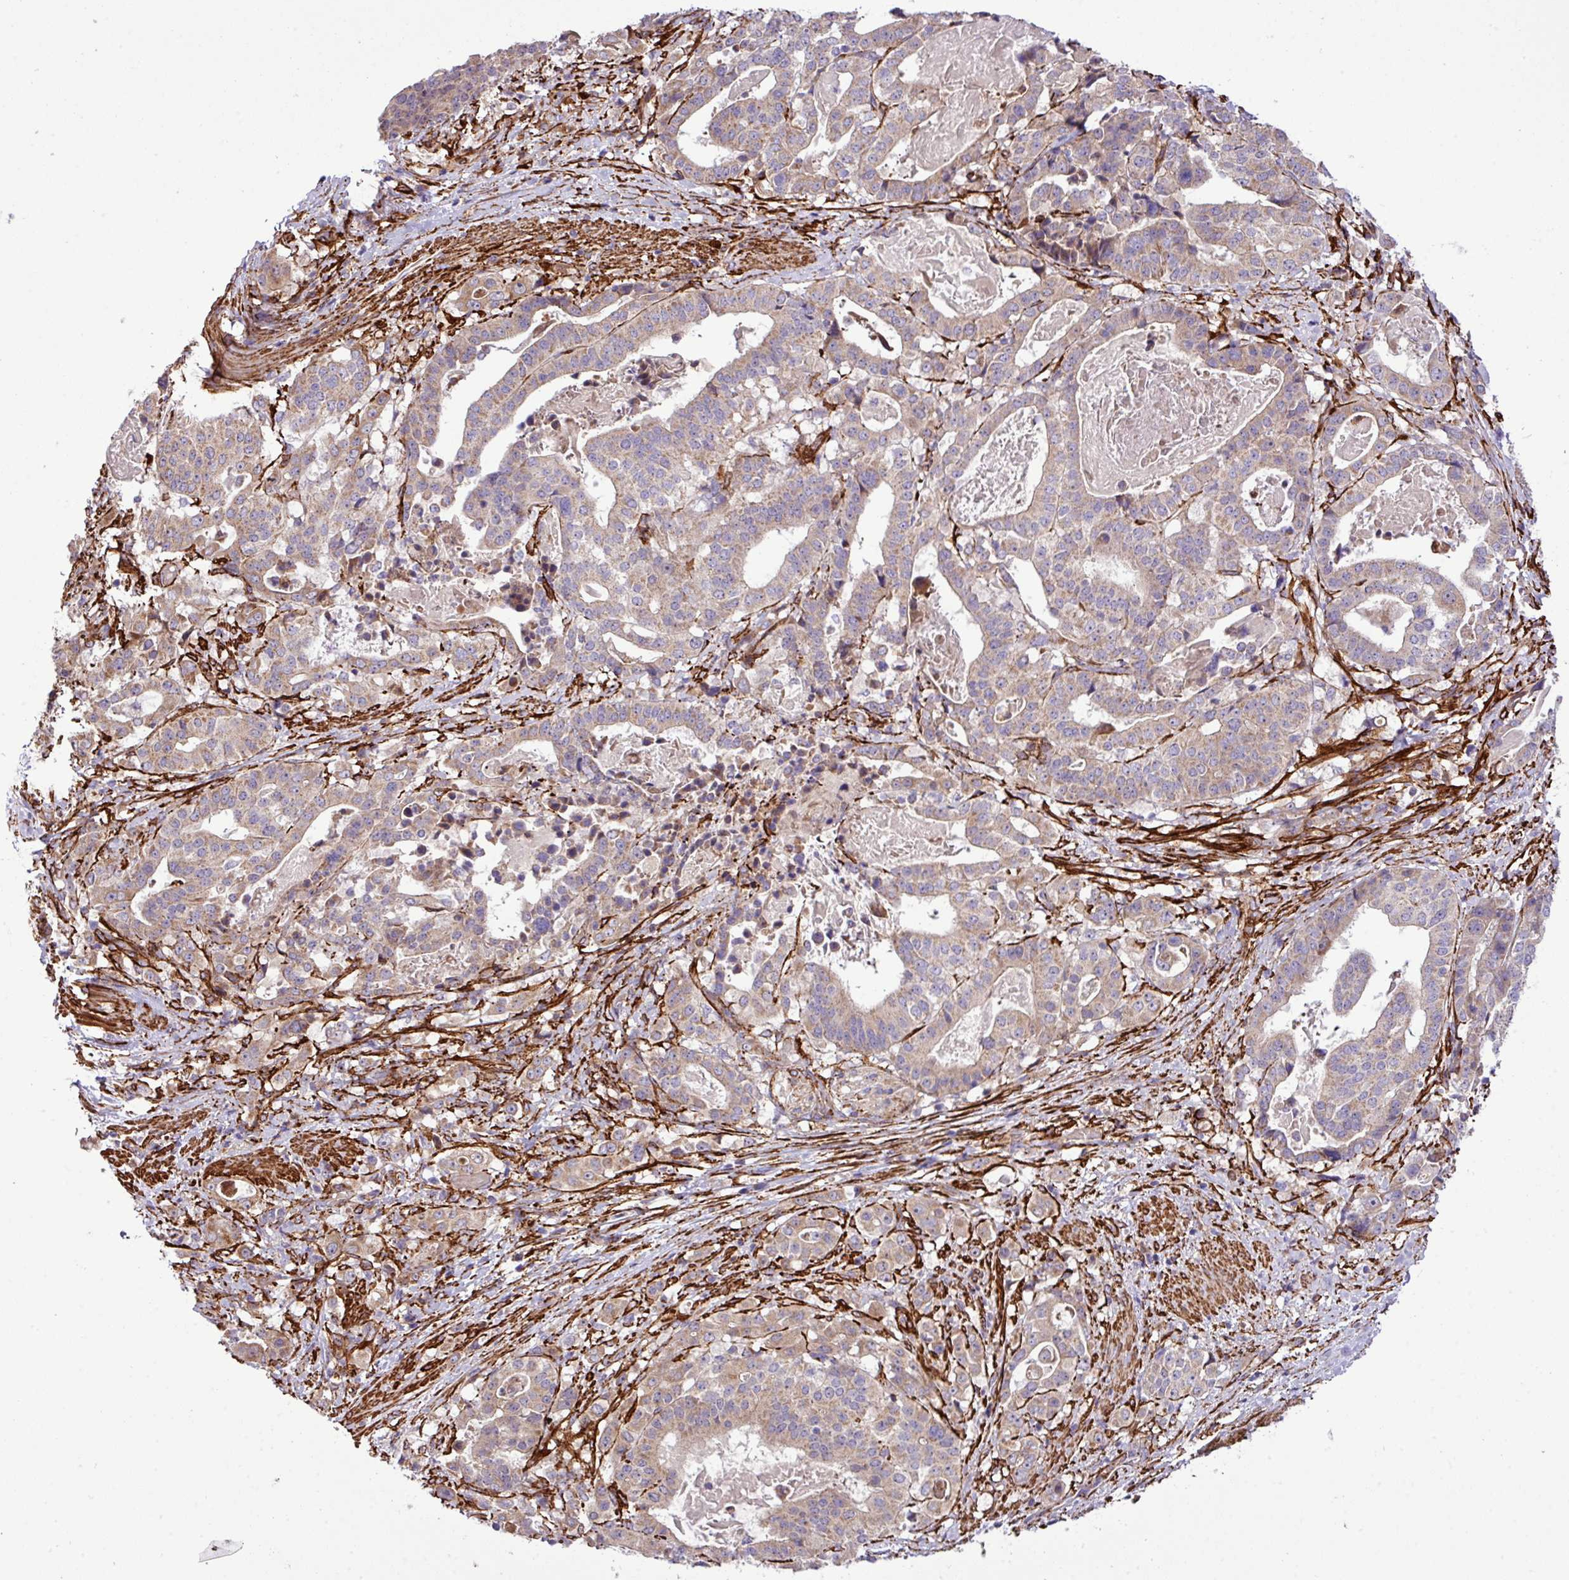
{"staining": {"intensity": "weak", "quantity": ">75%", "location": "cytoplasmic/membranous"}, "tissue": "stomach cancer", "cell_type": "Tumor cells", "image_type": "cancer", "snomed": [{"axis": "morphology", "description": "Adenocarcinoma, NOS"}, {"axis": "topography", "description": "Stomach"}], "caption": "The photomicrograph shows immunohistochemical staining of adenocarcinoma (stomach). There is weak cytoplasmic/membranous staining is seen in approximately >75% of tumor cells. (DAB IHC with brightfield microscopy, high magnification).", "gene": "FAM47E", "patient": {"sex": "male", "age": 48}}